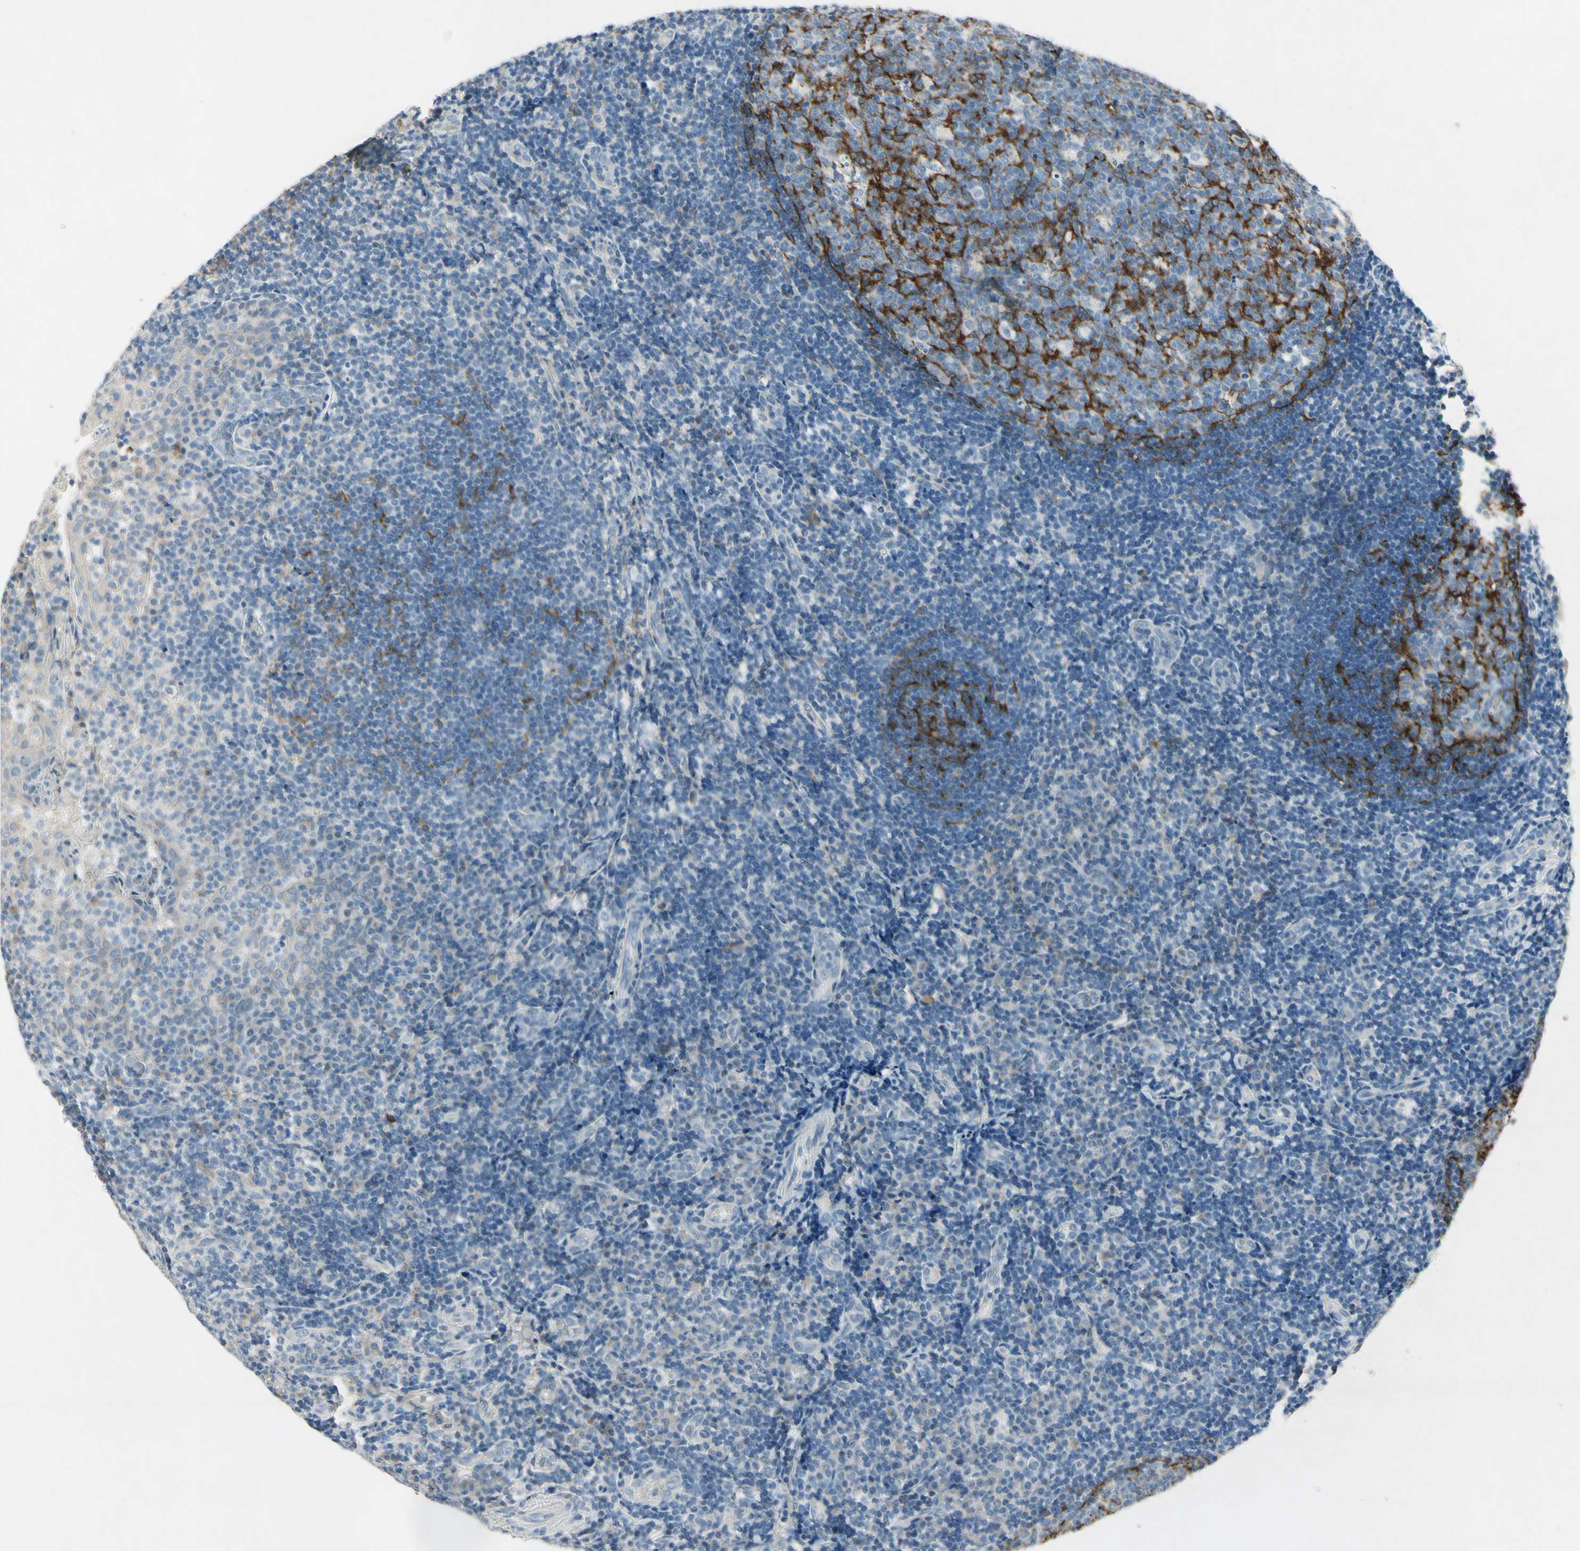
{"staining": {"intensity": "strong", "quantity": "<25%", "location": "cytoplasmic/membranous"}, "tissue": "tonsil", "cell_type": "Germinal center cells", "image_type": "normal", "snomed": [{"axis": "morphology", "description": "Normal tissue, NOS"}, {"axis": "topography", "description": "Tonsil"}], "caption": "Germinal center cells display medium levels of strong cytoplasmic/membranous staining in about <25% of cells in benign human tonsil.", "gene": "SNAP91", "patient": {"sex": "female", "age": 40}}